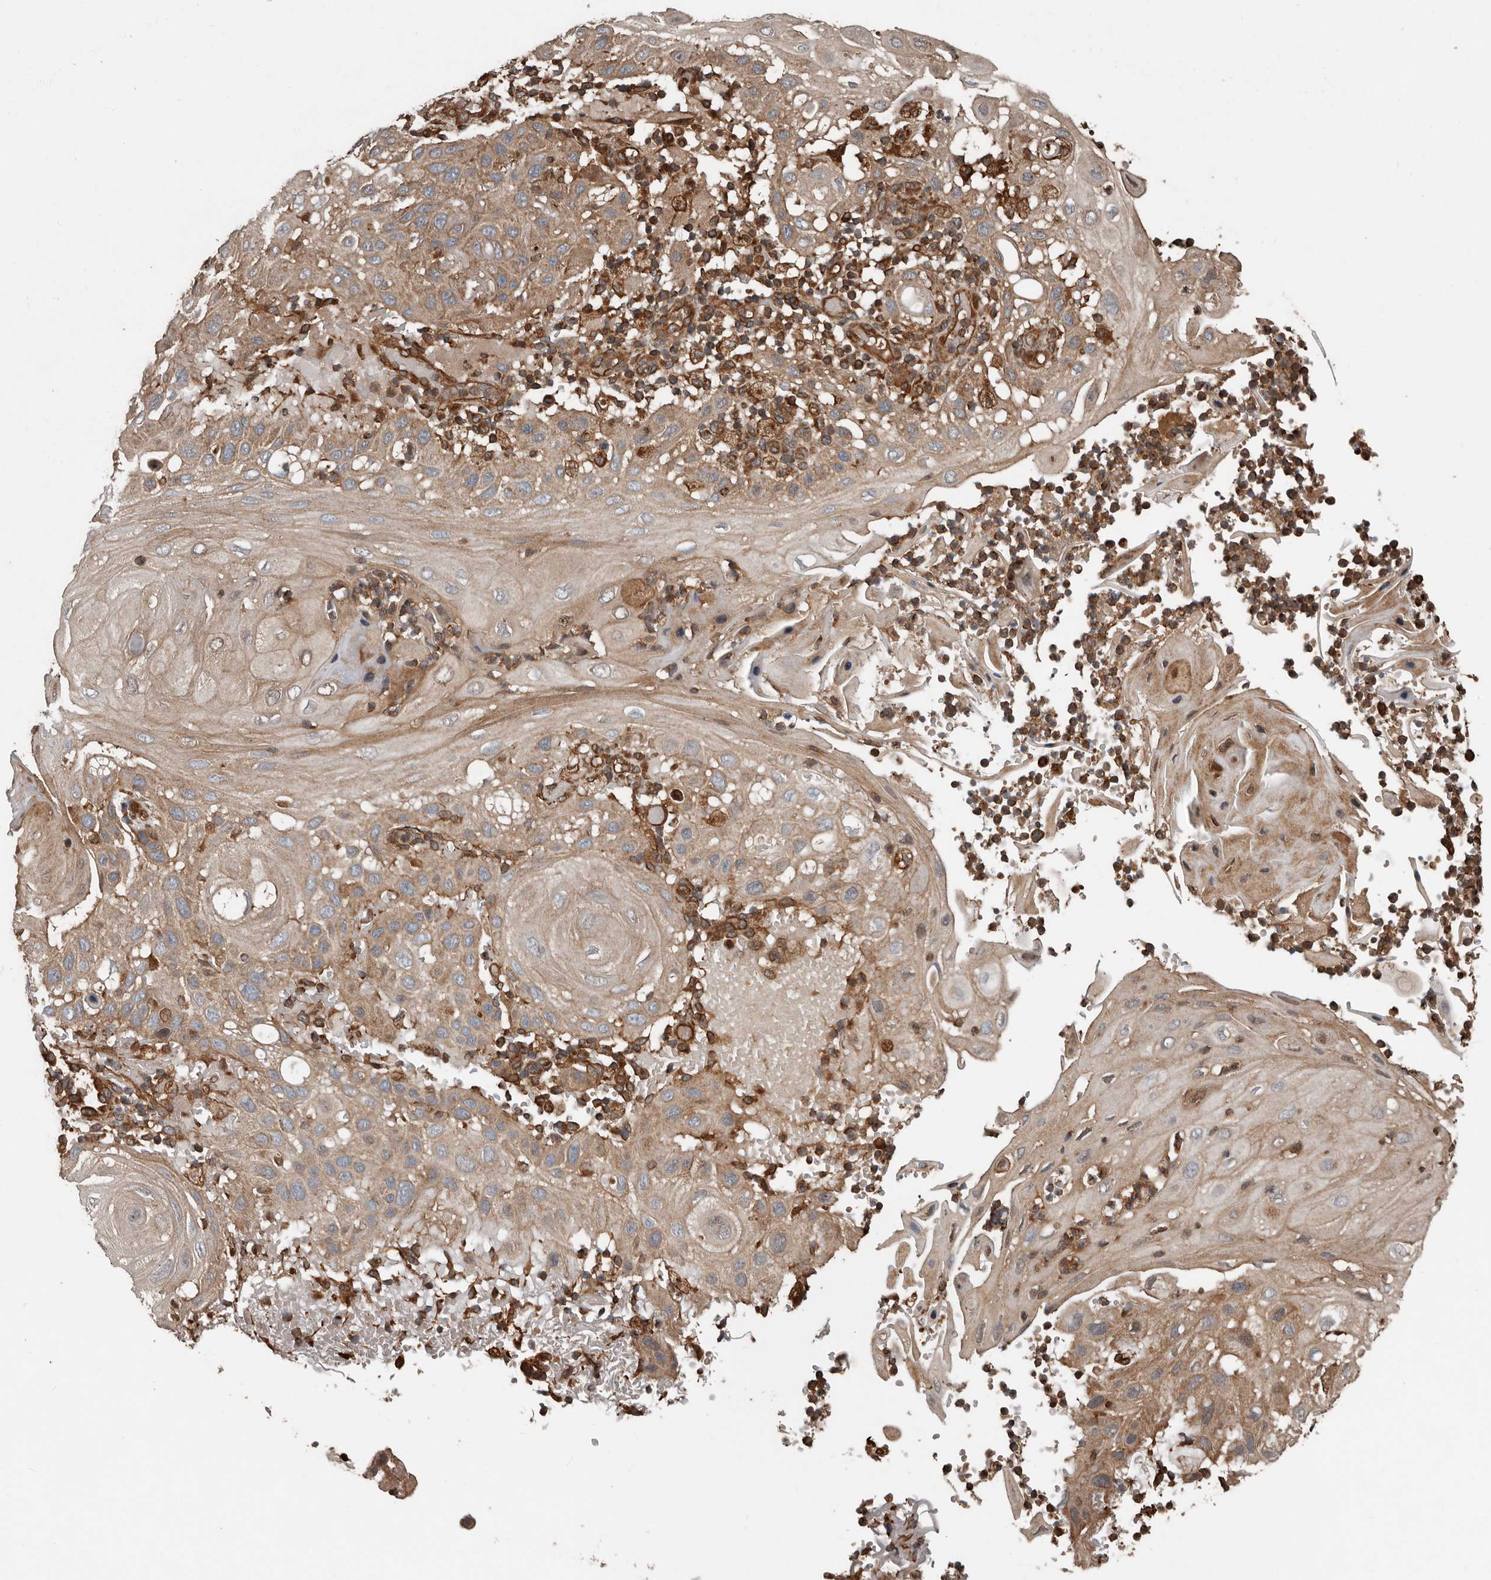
{"staining": {"intensity": "weak", "quantity": ">75%", "location": "cytoplasmic/membranous"}, "tissue": "skin cancer", "cell_type": "Tumor cells", "image_type": "cancer", "snomed": [{"axis": "morphology", "description": "Normal tissue, NOS"}, {"axis": "morphology", "description": "Squamous cell carcinoma, NOS"}, {"axis": "topography", "description": "Skin"}], "caption": "Immunohistochemical staining of human skin cancer shows low levels of weak cytoplasmic/membranous protein expression in approximately >75% of tumor cells.", "gene": "YOD1", "patient": {"sex": "female", "age": 96}}